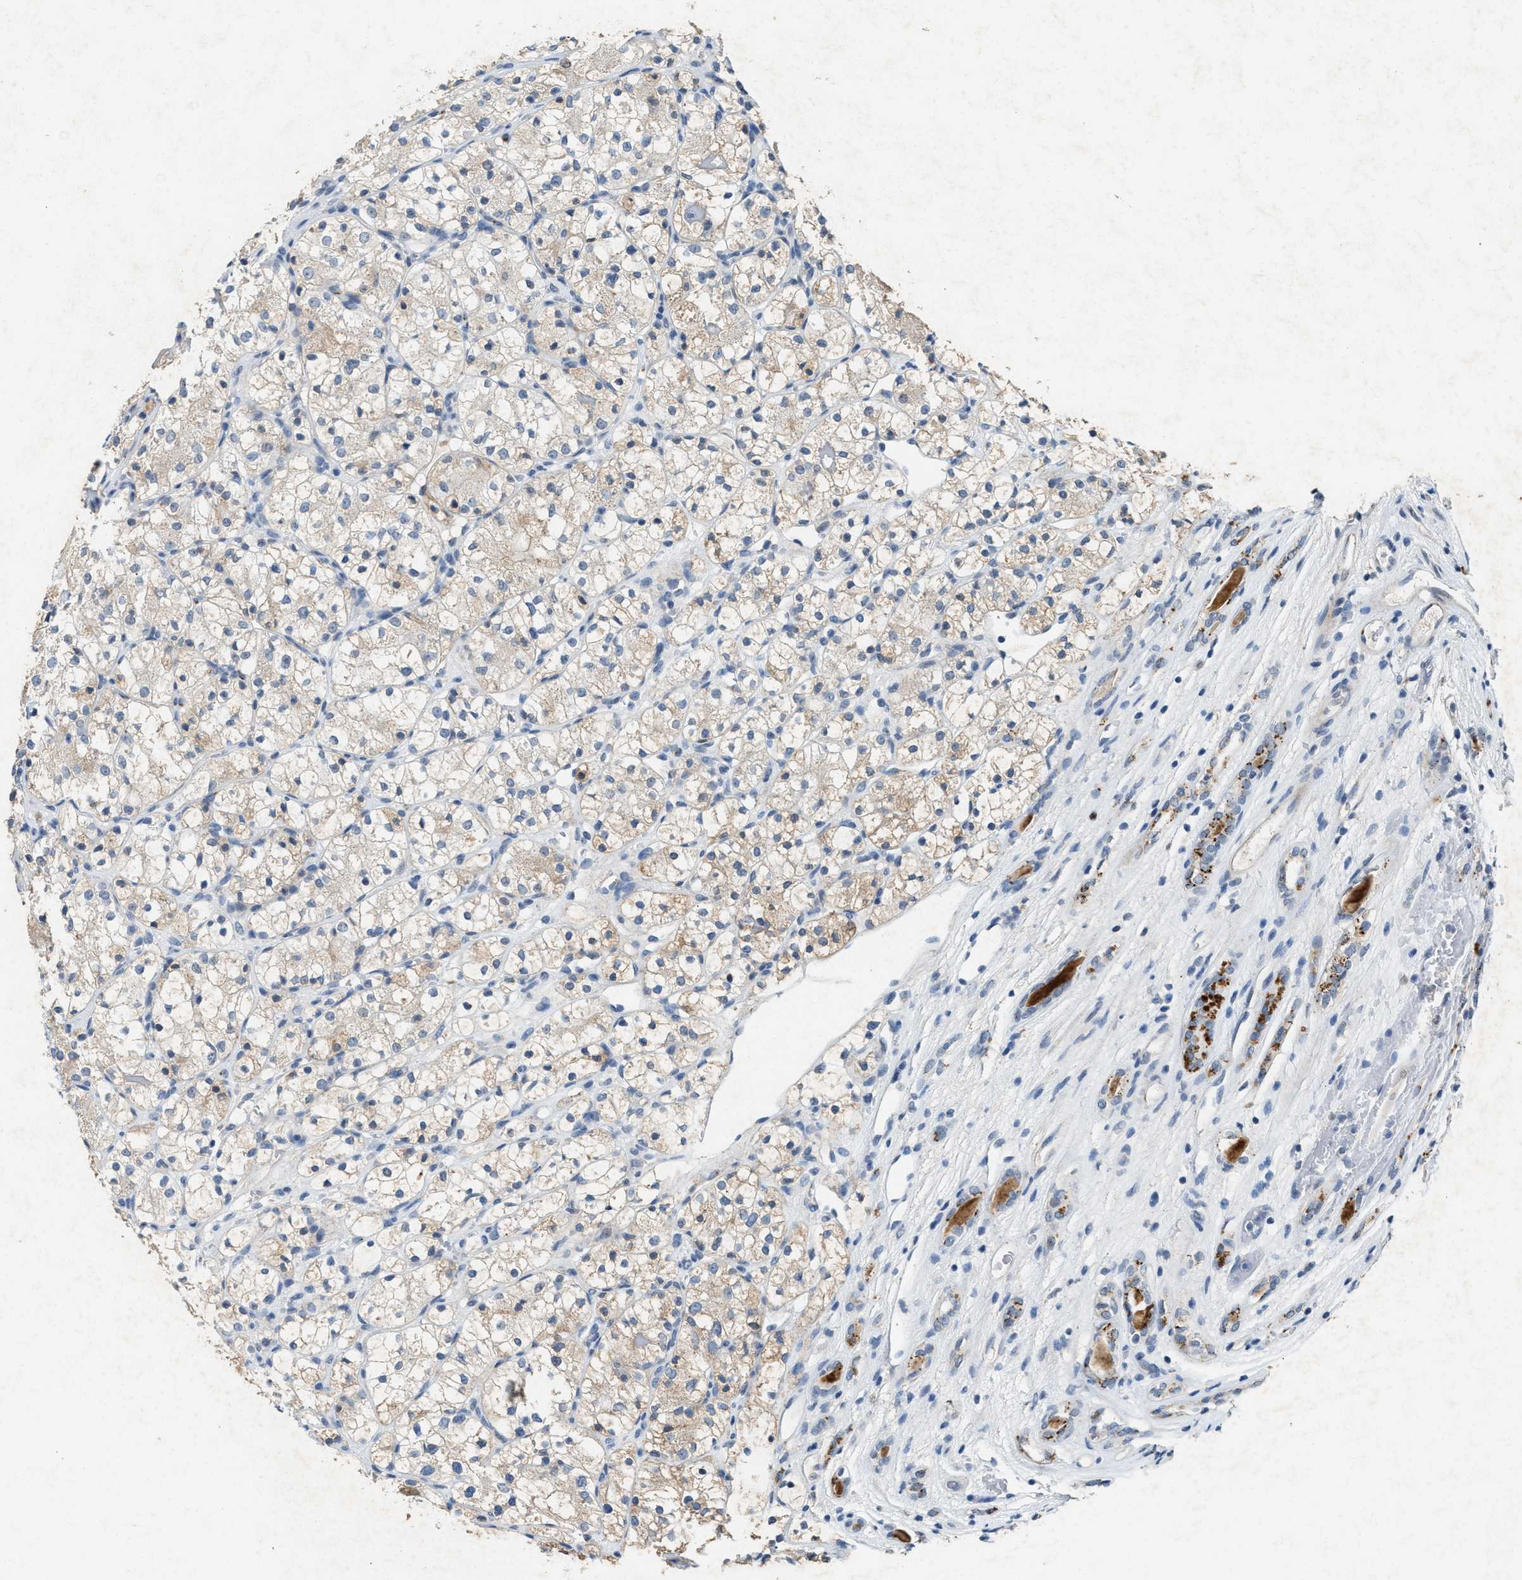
{"staining": {"intensity": "weak", "quantity": ">75%", "location": "cytoplasmic/membranous"}, "tissue": "renal cancer", "cell_type": "Tumor cells", "image_type": "cancer", "snomed": [{"axis": "morphology", "description": "Adenocarcinoma, NOS"}, {"axis": "topography", "description": "Kidney"}], "caption": "Protein staining of renal cancer tissue demonstrates weak cytoplasmic/membranous positivity in approximately >75% of tumor cells. The staining was performed using DAB to visualize the protein expression in brown, while the nuclei were stained in blue with hematoxylin (Magnification: 20x).", "gene": "SLC5A5", "patient": {"sex": "female", "age": 60}}